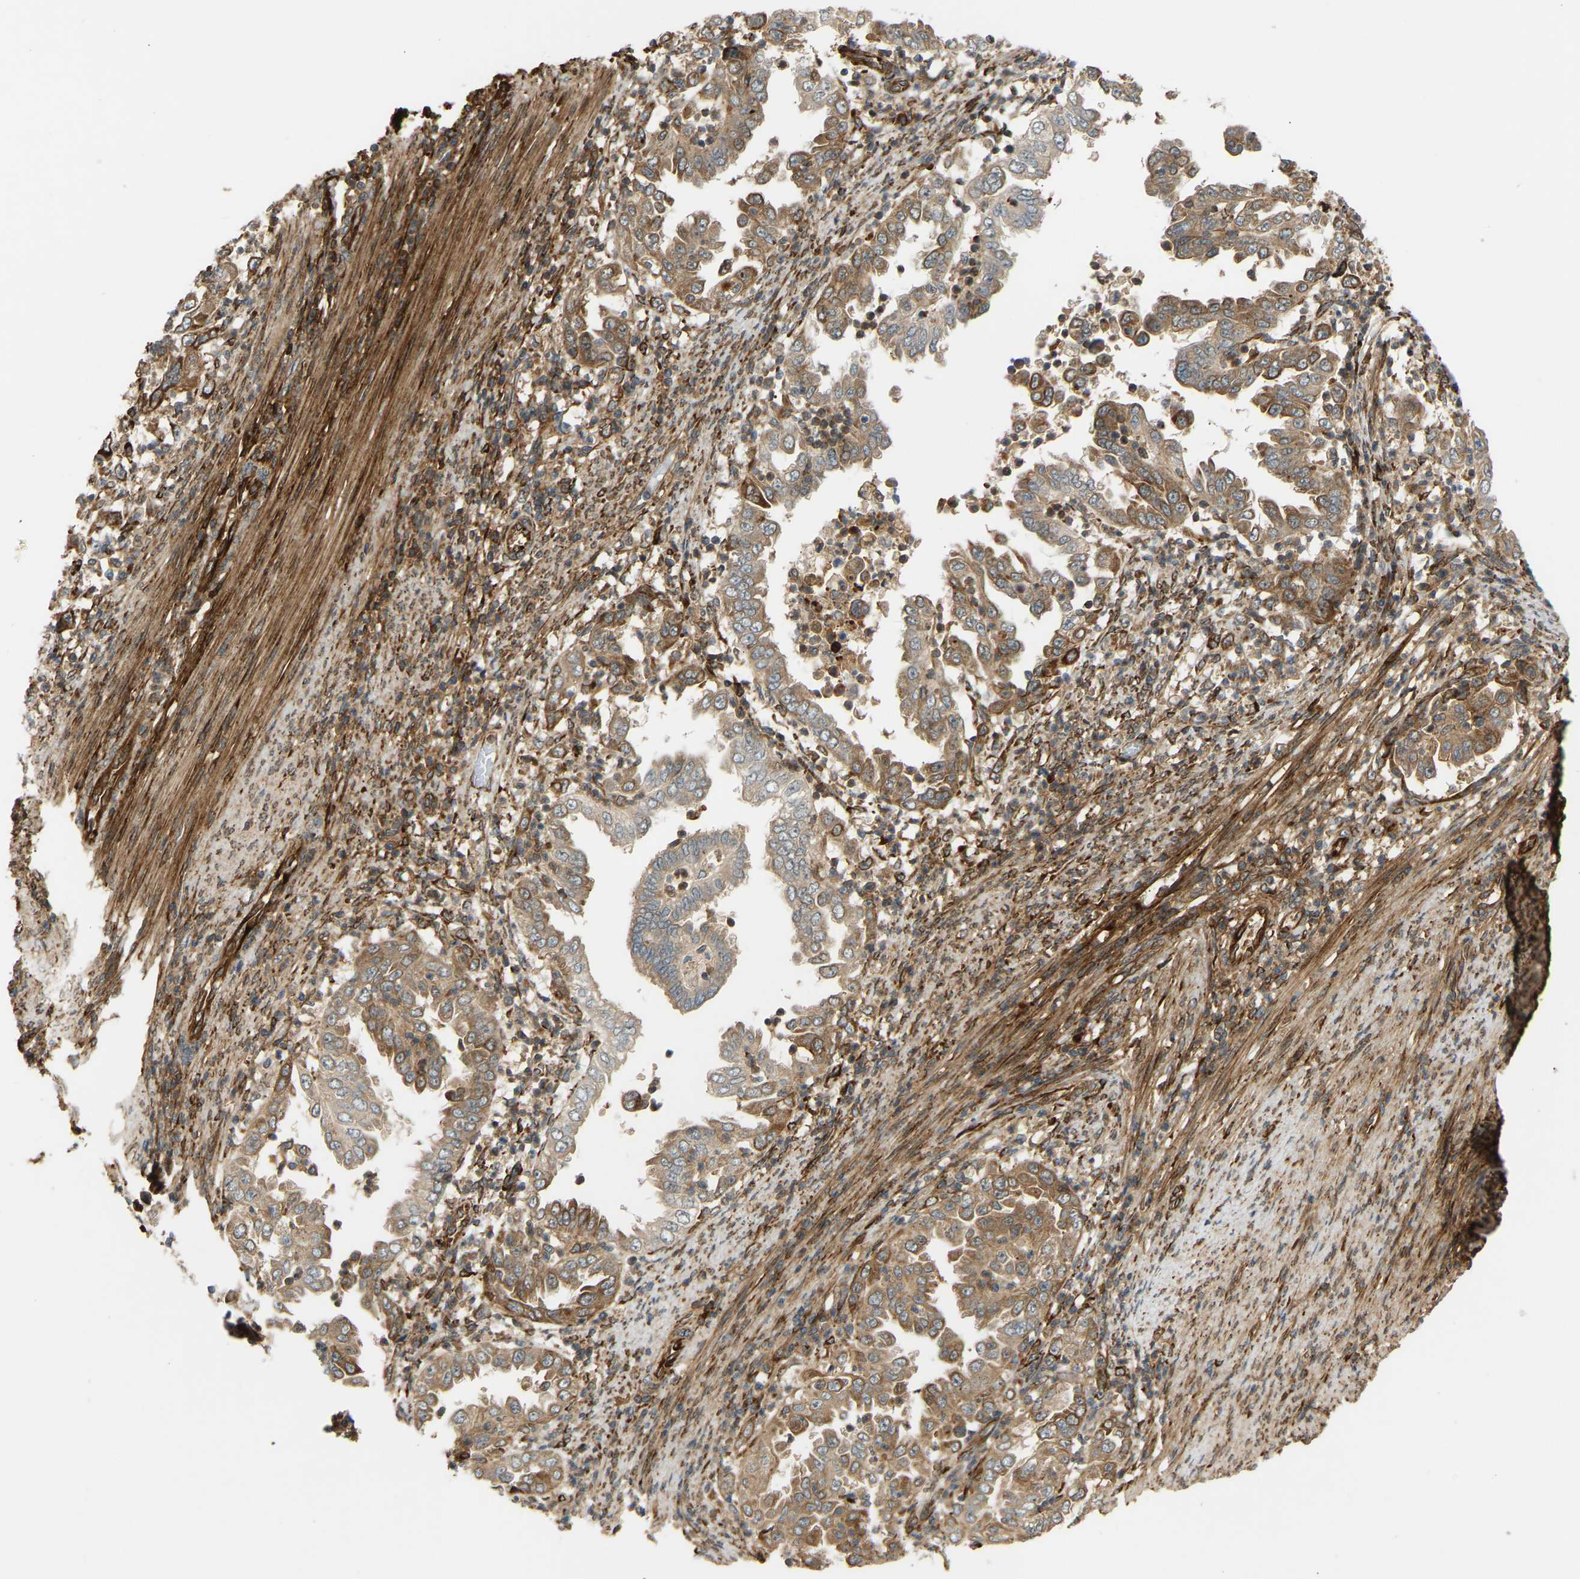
{"staining": {"intensity": "moderate", "quantity": ">75%", "location": "cytoplasmic/membranous"}, "tissue": "endometrial cancer", "cell_type": "Tumor cells", "image_type": "cancer", "snomed": [{"axis": "morphology", "description": "Adenocarcinoma, NOS"}, {"axis": "topography", "description": "Endometrium"}], "caption": "Protein staining shows moderate cytoplasmic/membranous positivity in about >75% of tumor cells in endometrial adenocarcinoma.", "gene": "PLCG2", "patient": {"sex": "female", "age": 85}}